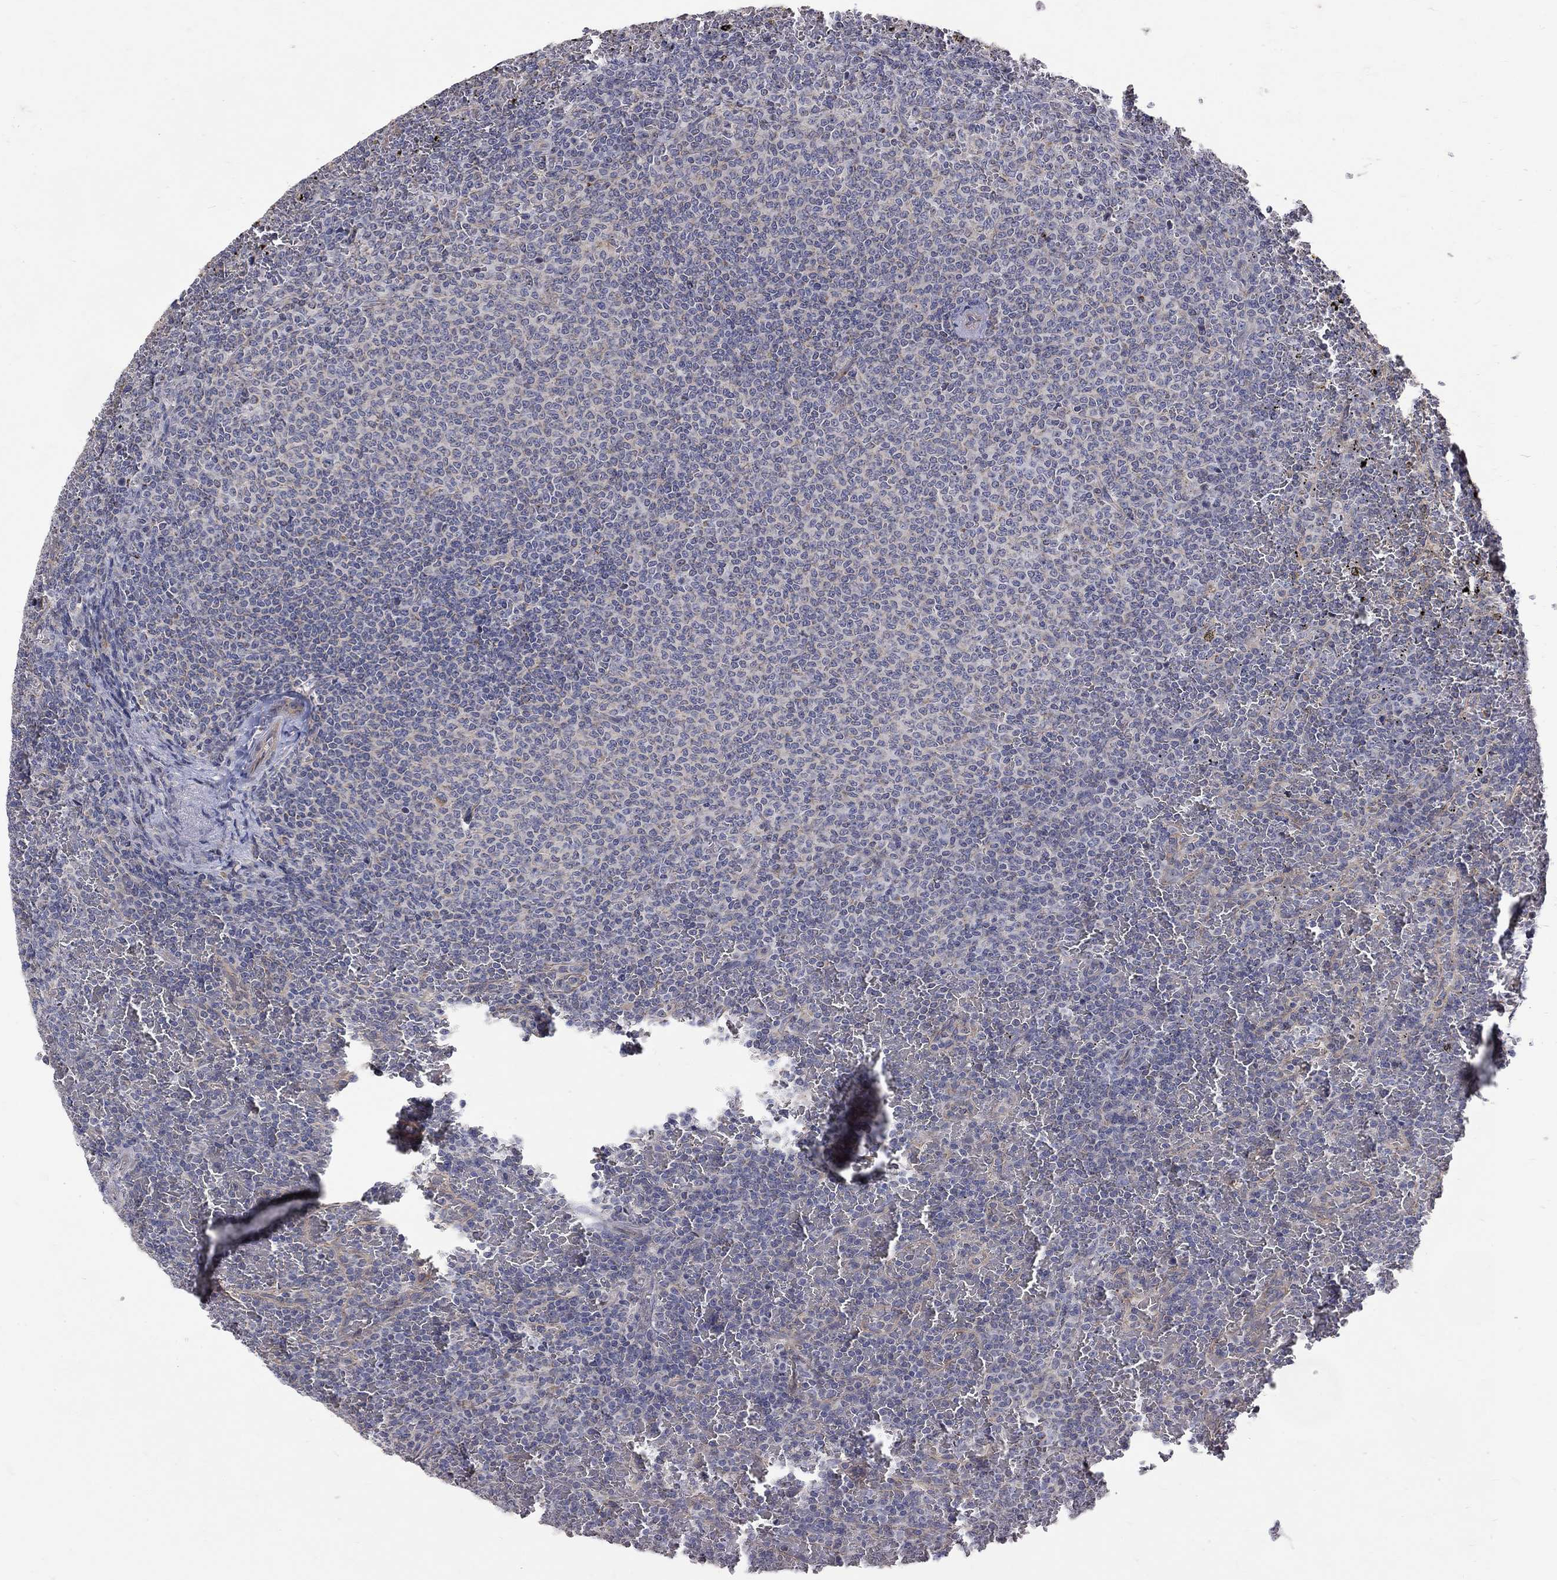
{"staining": {"intensity": "negative", "quantity": "none", "location": "none"}, "tissue": "lymphoma", "cell_type": "Tumor cells", "image_type": "cancer", "snomed": [{"axis": "morphology", "description": "Malignant lymphoma, non-Hodgkin's type, Low grade"}, {"axis": "topography", "description": "Spleen"}], "caption": "Tumor cells are negative for brown protein staining in low-grade malignant lymphoma, non-Hodgkin's type.", "gene": "SH2B1", "patient": {"sex": "female", "age": 77}}